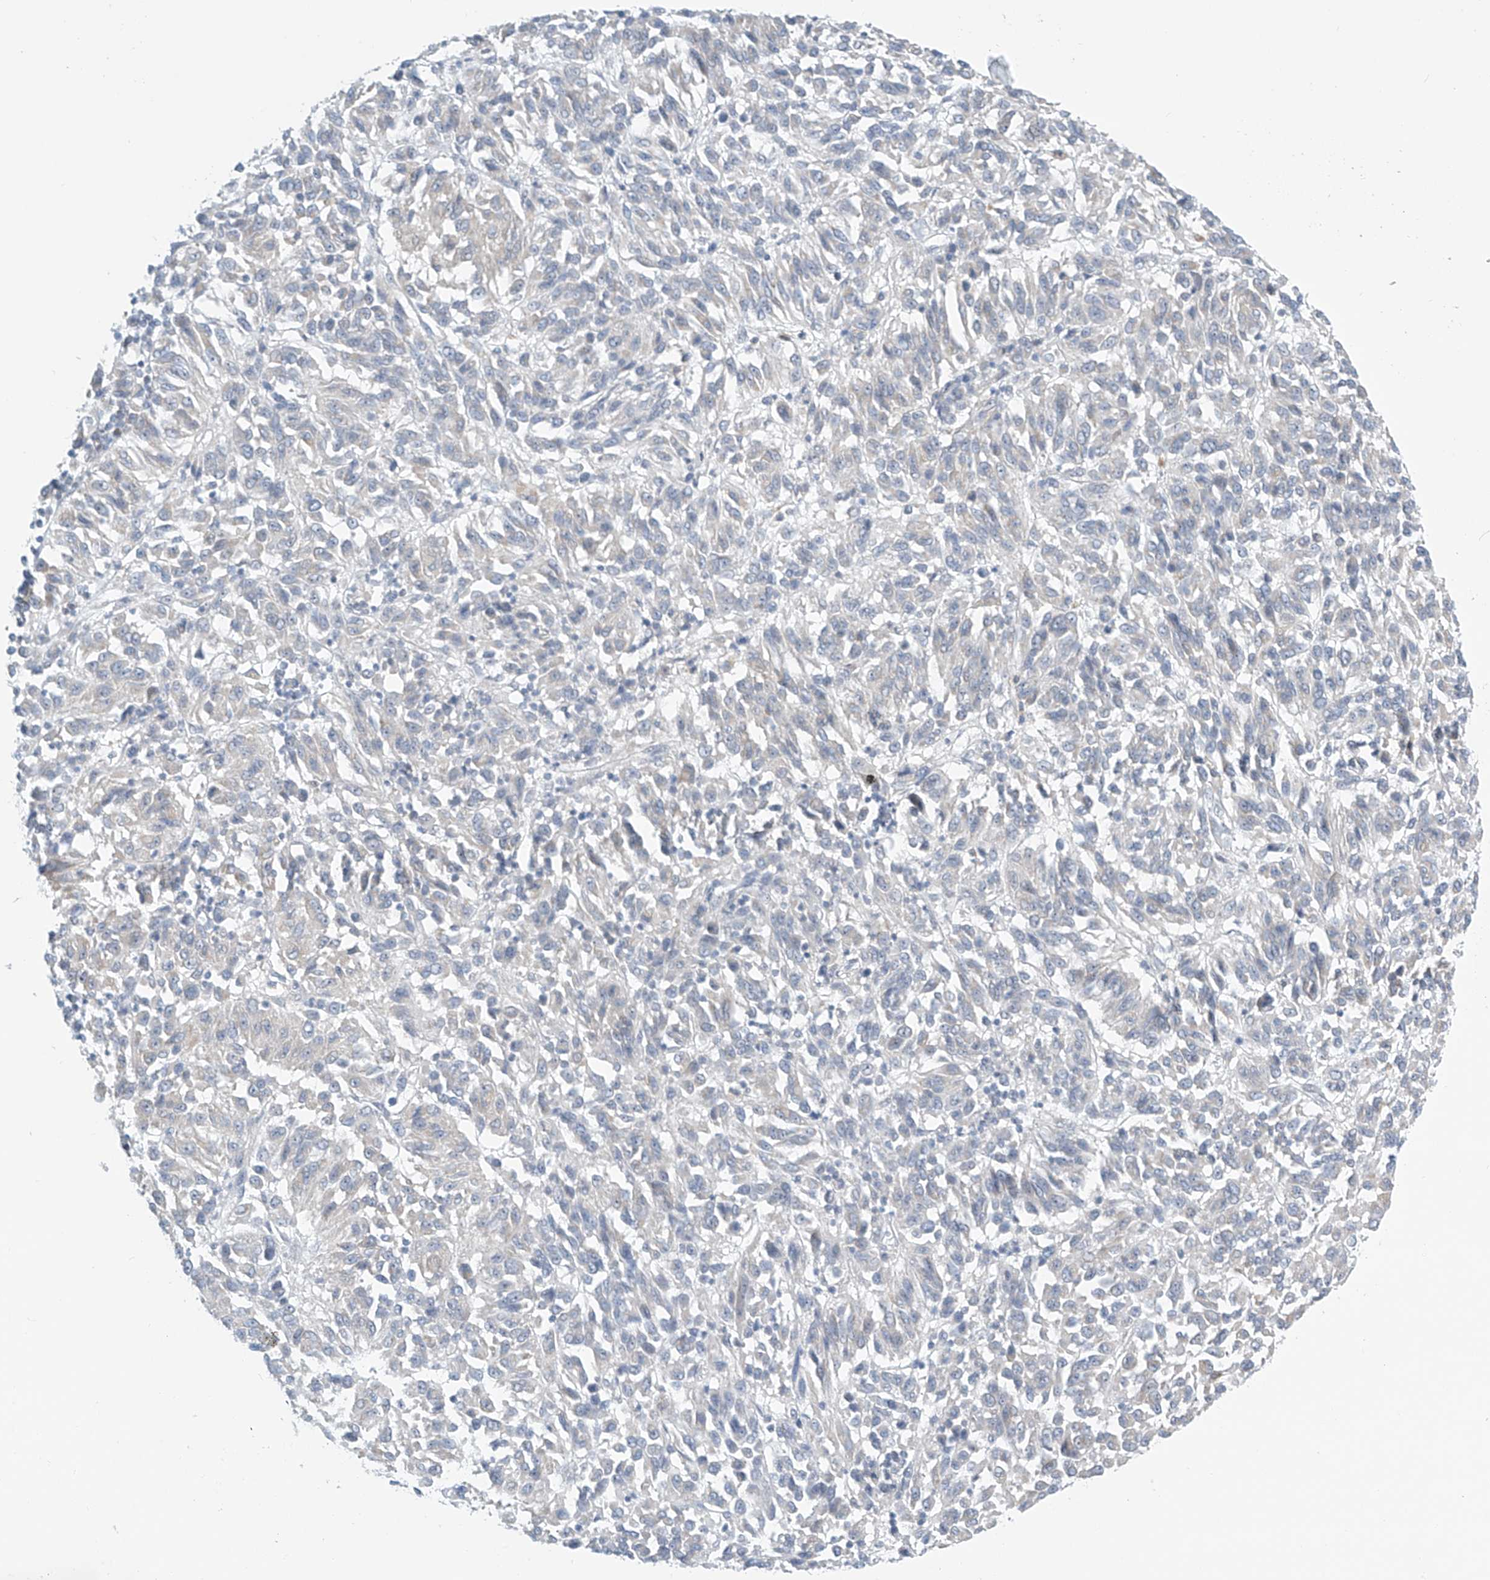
{"staining": {"intensity": "negative", "quantity": "none", "location": "none"}, "tissue": "melanoma", "cell_type": "Tumor cells", "image_type": "cancer", "snomed": [{"axis": "morphology", "description": "Malignant melanoma, Metastatic site"}, {"axis": "topography", "description": "Lung"}], "caption": "There is no significant staining in tumor cells of melanoma.", "gene": "APLF", "patient": {"sex": "male", "age": 64}}